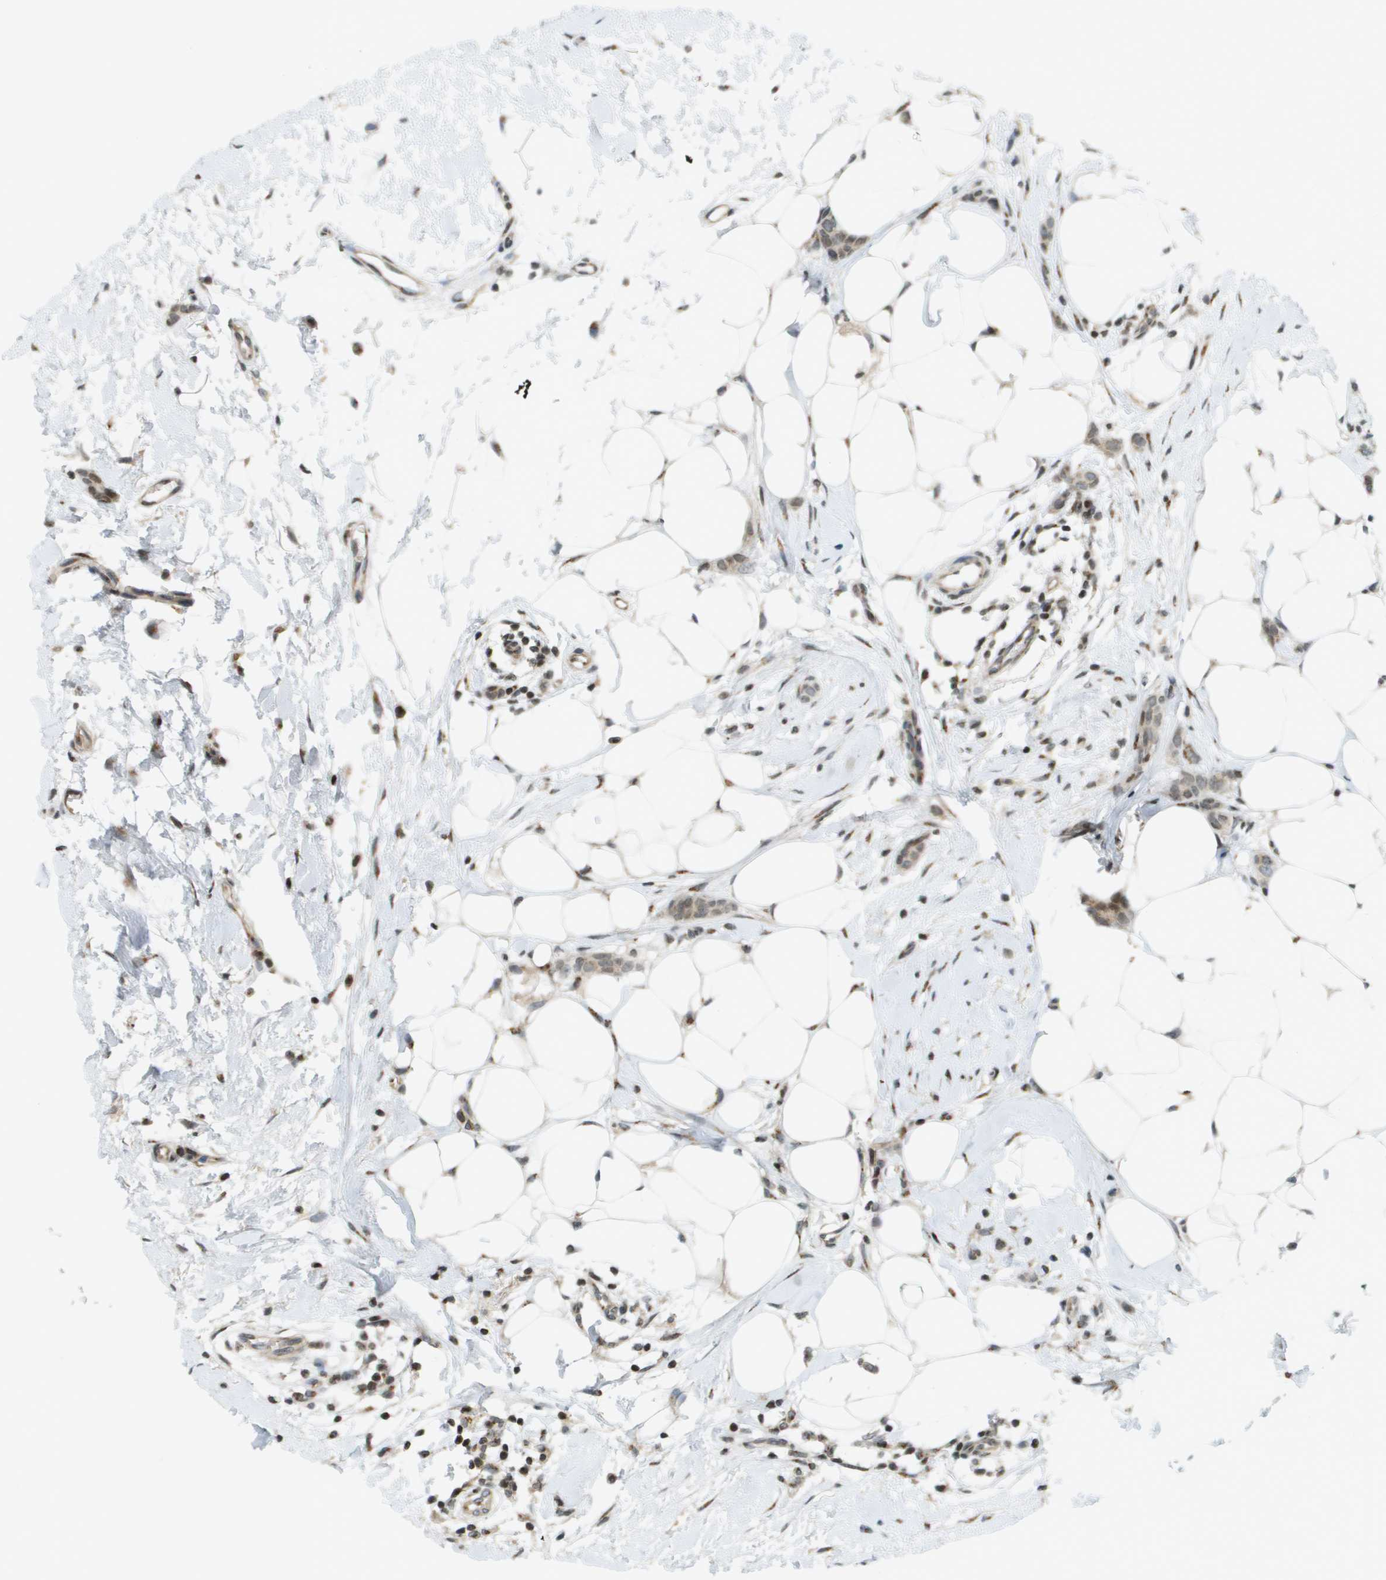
{"staining": {"intensity": "moderate", "quantity": ">75%", "location": "cytoplasmic/membranous,nuclear"}, "tissue": "breast cancer", "cell_type": "Tumor cells", "image_type": "cancer", "snomed": [{"axis": "morphology", "description": "Lobular carcinoma"}, {"axis": "topography", "description": "Skin"}, {"axis": "topography", "description": "Breast"}], "caption": "This is a photomicrograph of IHC staining of breast cancer, which shows moderate expression in the cytoplasmic/membranous and nuclear of tumor cells.", "gene": "EVC", "patient": {"sex": "female", "age": 46}}